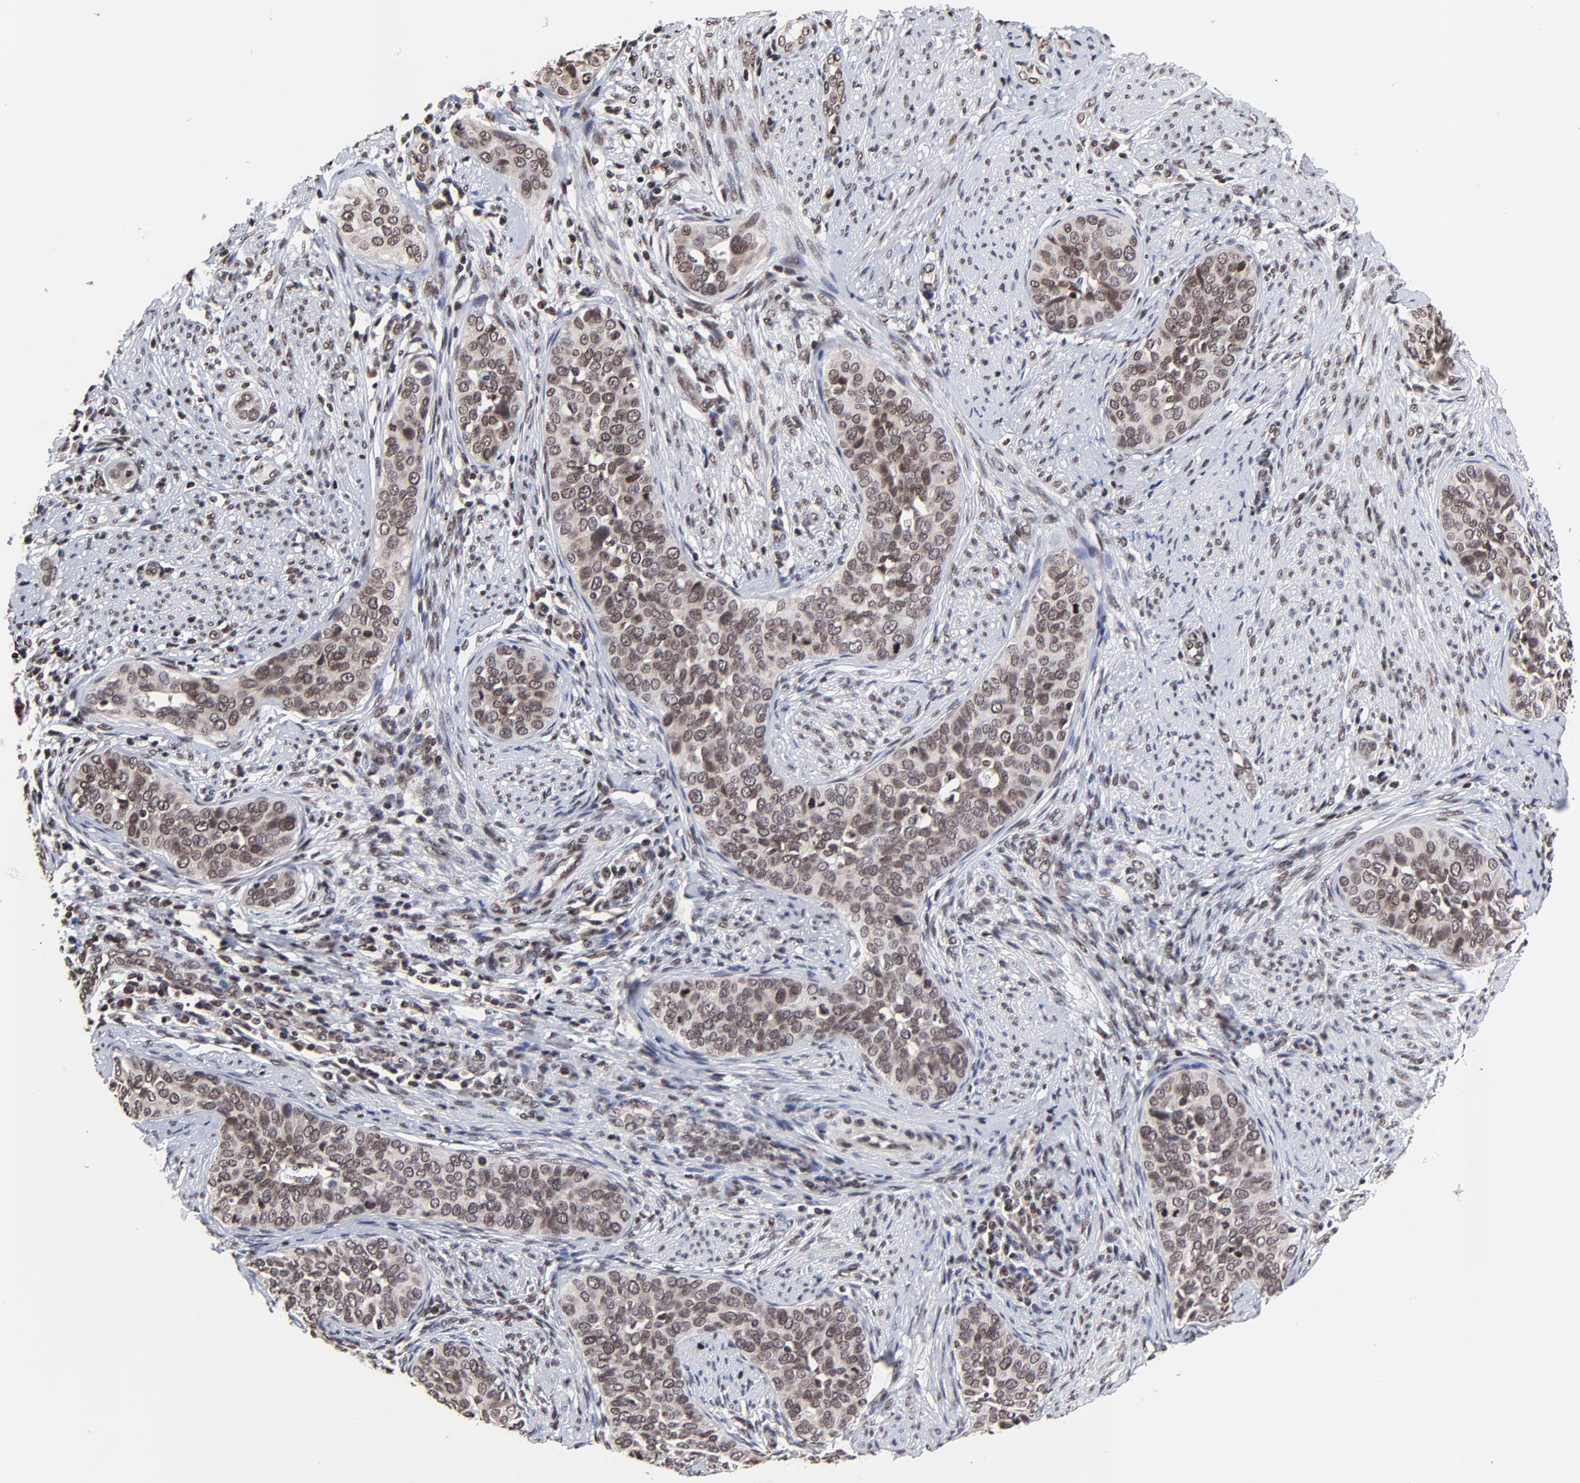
{"staining": {"intensity": "weak", "quantity": ">75%", "location": "cytoplasmic/membranous"}, "tissue": "cervical cancer", "cell_type": "Tumor cells", "image_type": "cancer", "snomed": [{"axis": "morphology", "description": "Squamous cell carcinoma, NOS"}, {"axis": "topography", "description": "Cervix"}], "caption": "DAB (3,3'-diaminobenzidine) immunohistochemical staining of cervical cancer shows weak cytoplasmic/membranous protein expression in approximately >75% of tumor cells.", "gene": "ZNF777", "patient": {"sex": "female", "age": 31}}